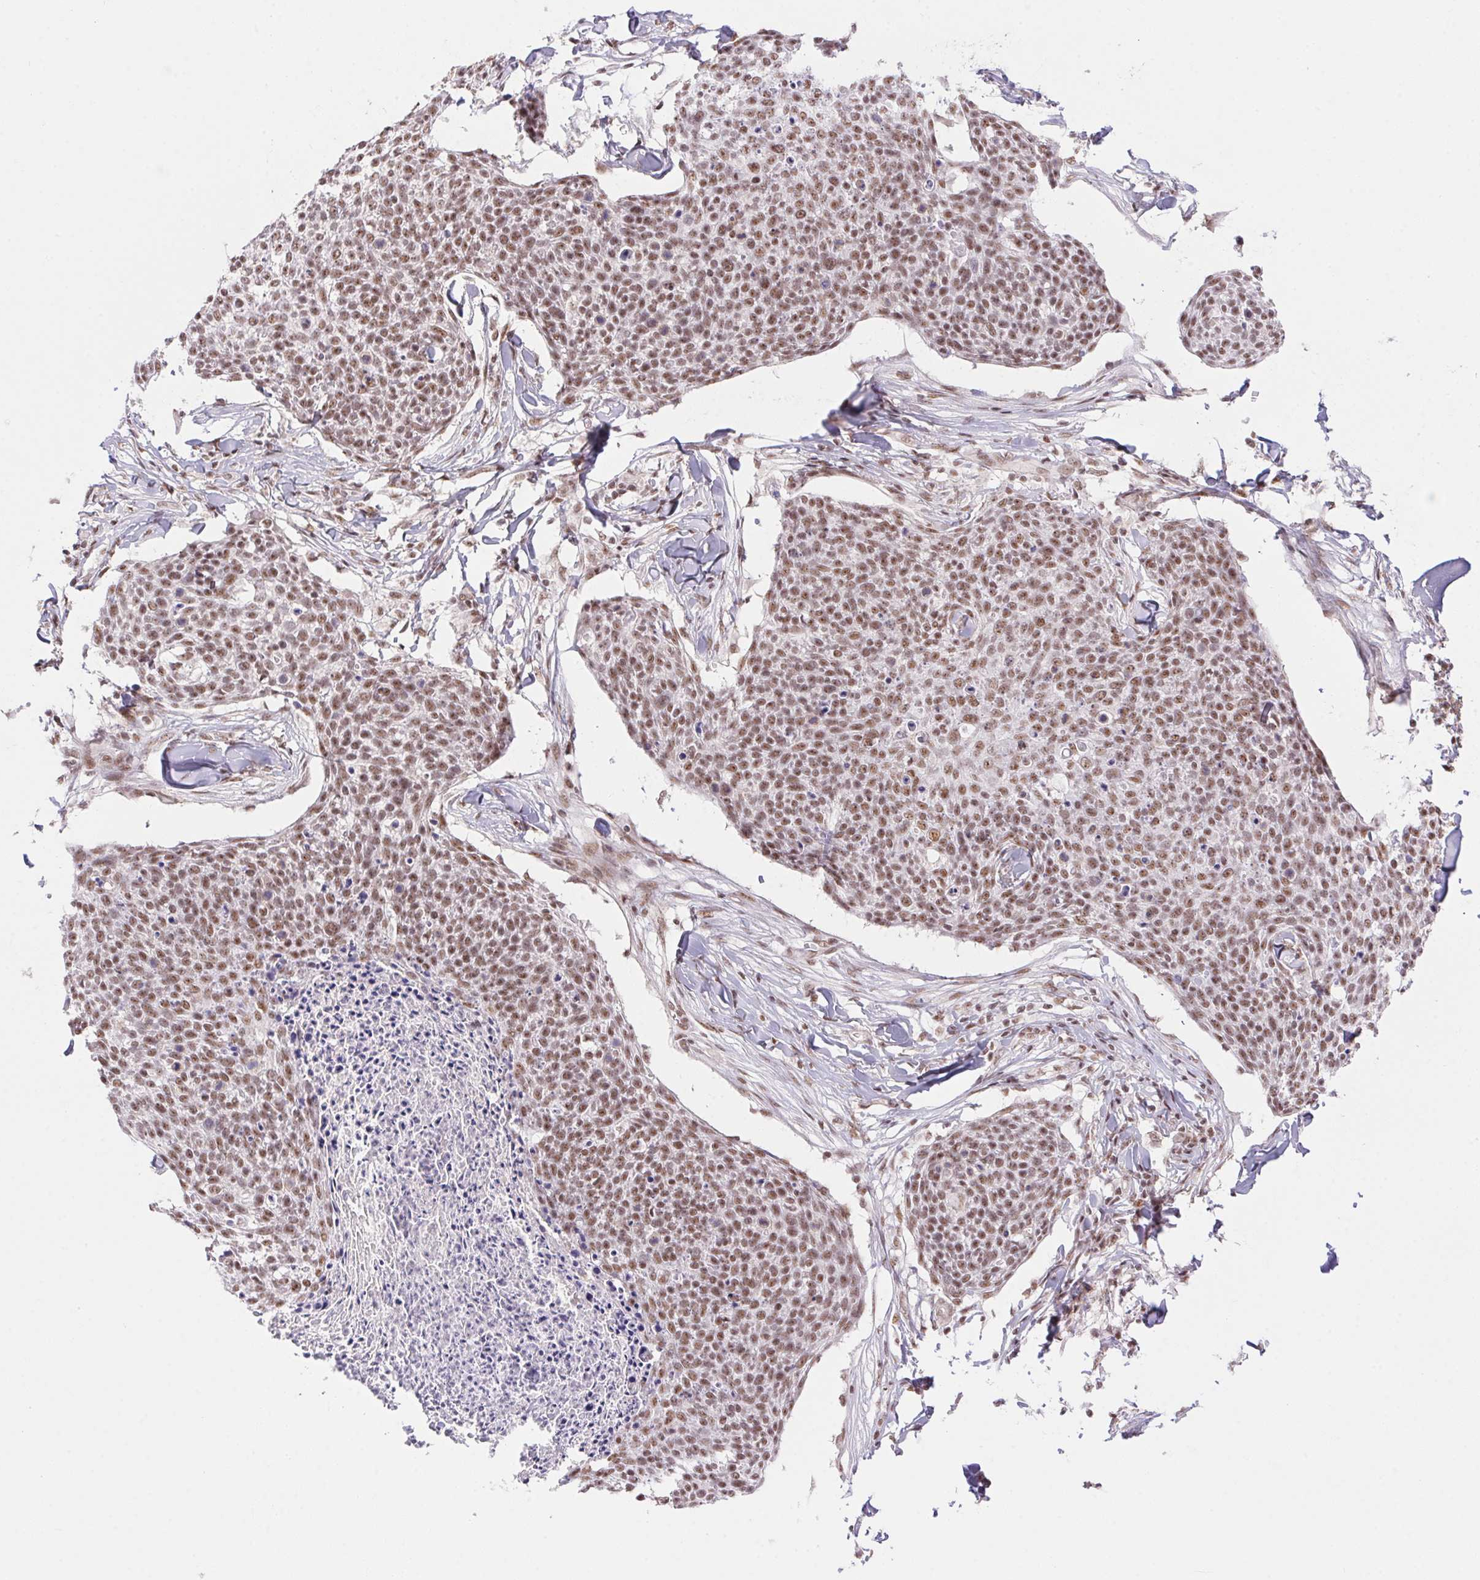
{"staining": {"intensity": "moderate", "quantity": ">75%", "location": "nuclear"}, "tissue": "skin cancer", "cell_type": "Tumor cells", "image_type": "cancer", "snomed": [{"axis": "morphology", "description": "Squamous cell carcinoma, NOS"}, {"axis": "topography", "description": "Skin"}, {"axis": "topography", "description": "Vulva"}], "caption": "Tumor cells exhibit moderate nuclear positivity in approximately >75% of cells in skin cancer (squamous cell carcinoma).", "gene": "DDX17", "patient": {"sex": "female", "age": 75}}